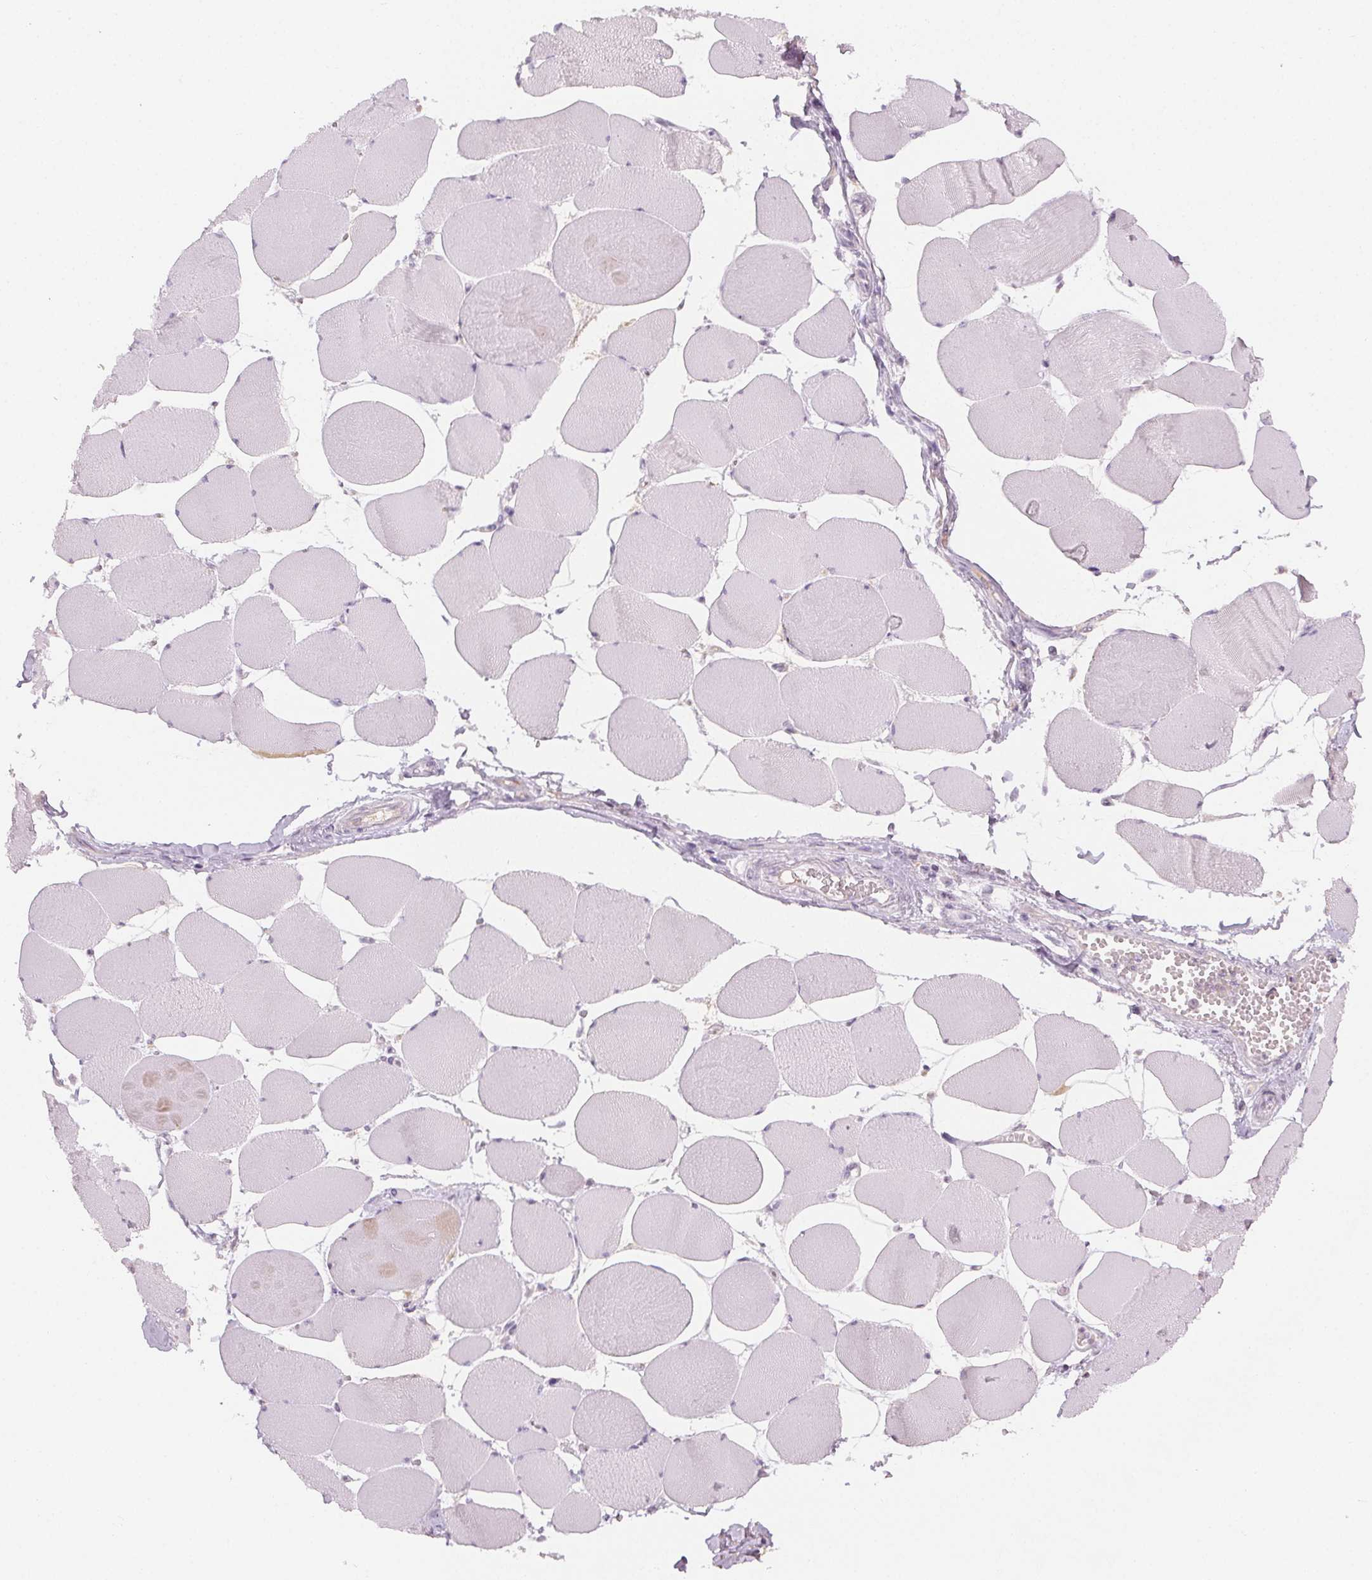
{"staining": {"intensity": "negative", "quantity": "none", "location": "none"}, "tissue": "skeletal muscle", "cell_type": "Myocytes", "image_type": "normal", "snomed": [{"axis": "morphology", "description": "Normal tissue, NOS"}, {"axis": "topography", "description": "Skeletal muscle"}], "caption": "Skeletal muscle was stained to show a protein in brown. There is no significant staining in myocytes. (Stains: DAB (3,3'-diaminobenzidine) immunohistochemistry with hematoxylin counter stain, Microscopy: brightfield microscopy at high magnification).", "gene": "AFM", "patient": {"sex": "female", "age": 75}}